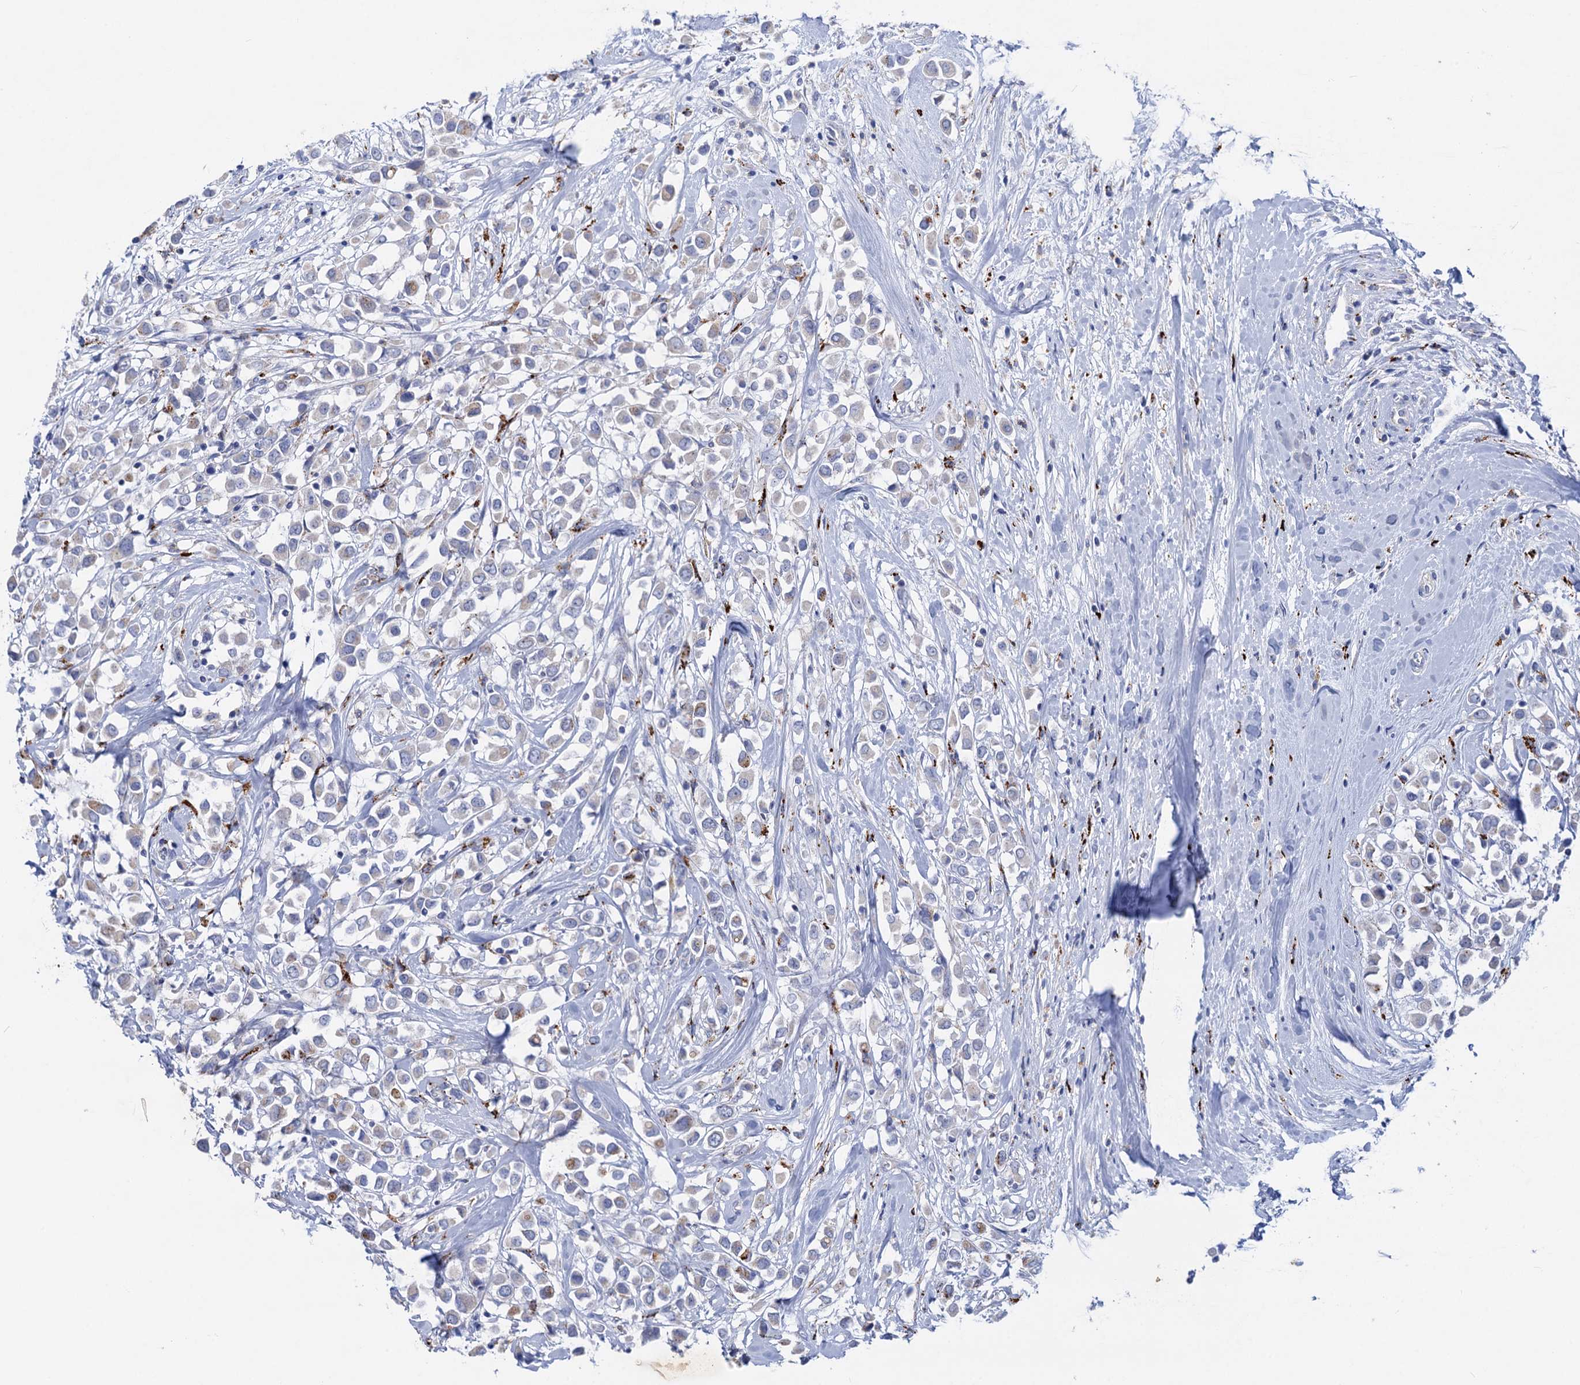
{"staining": {"intensity": "weak", "quantity": "<25%", "location": "cytoplasmic/membranous"}, "tissue": "breast cancer", "cell_type": "Tumor cells", "image_type": "cancer", "snomed": [{"axis": "morphology", "description": "Duct carcinoma"}, {"axis": "topography", "description": "Breast"}], "caption": "Breast cancer stained for a protein using immunohistochemistry demonstrates no positivity tumor cells.", "gene": "ANKS3", "patient": {"sex": "female", "age": 87}}